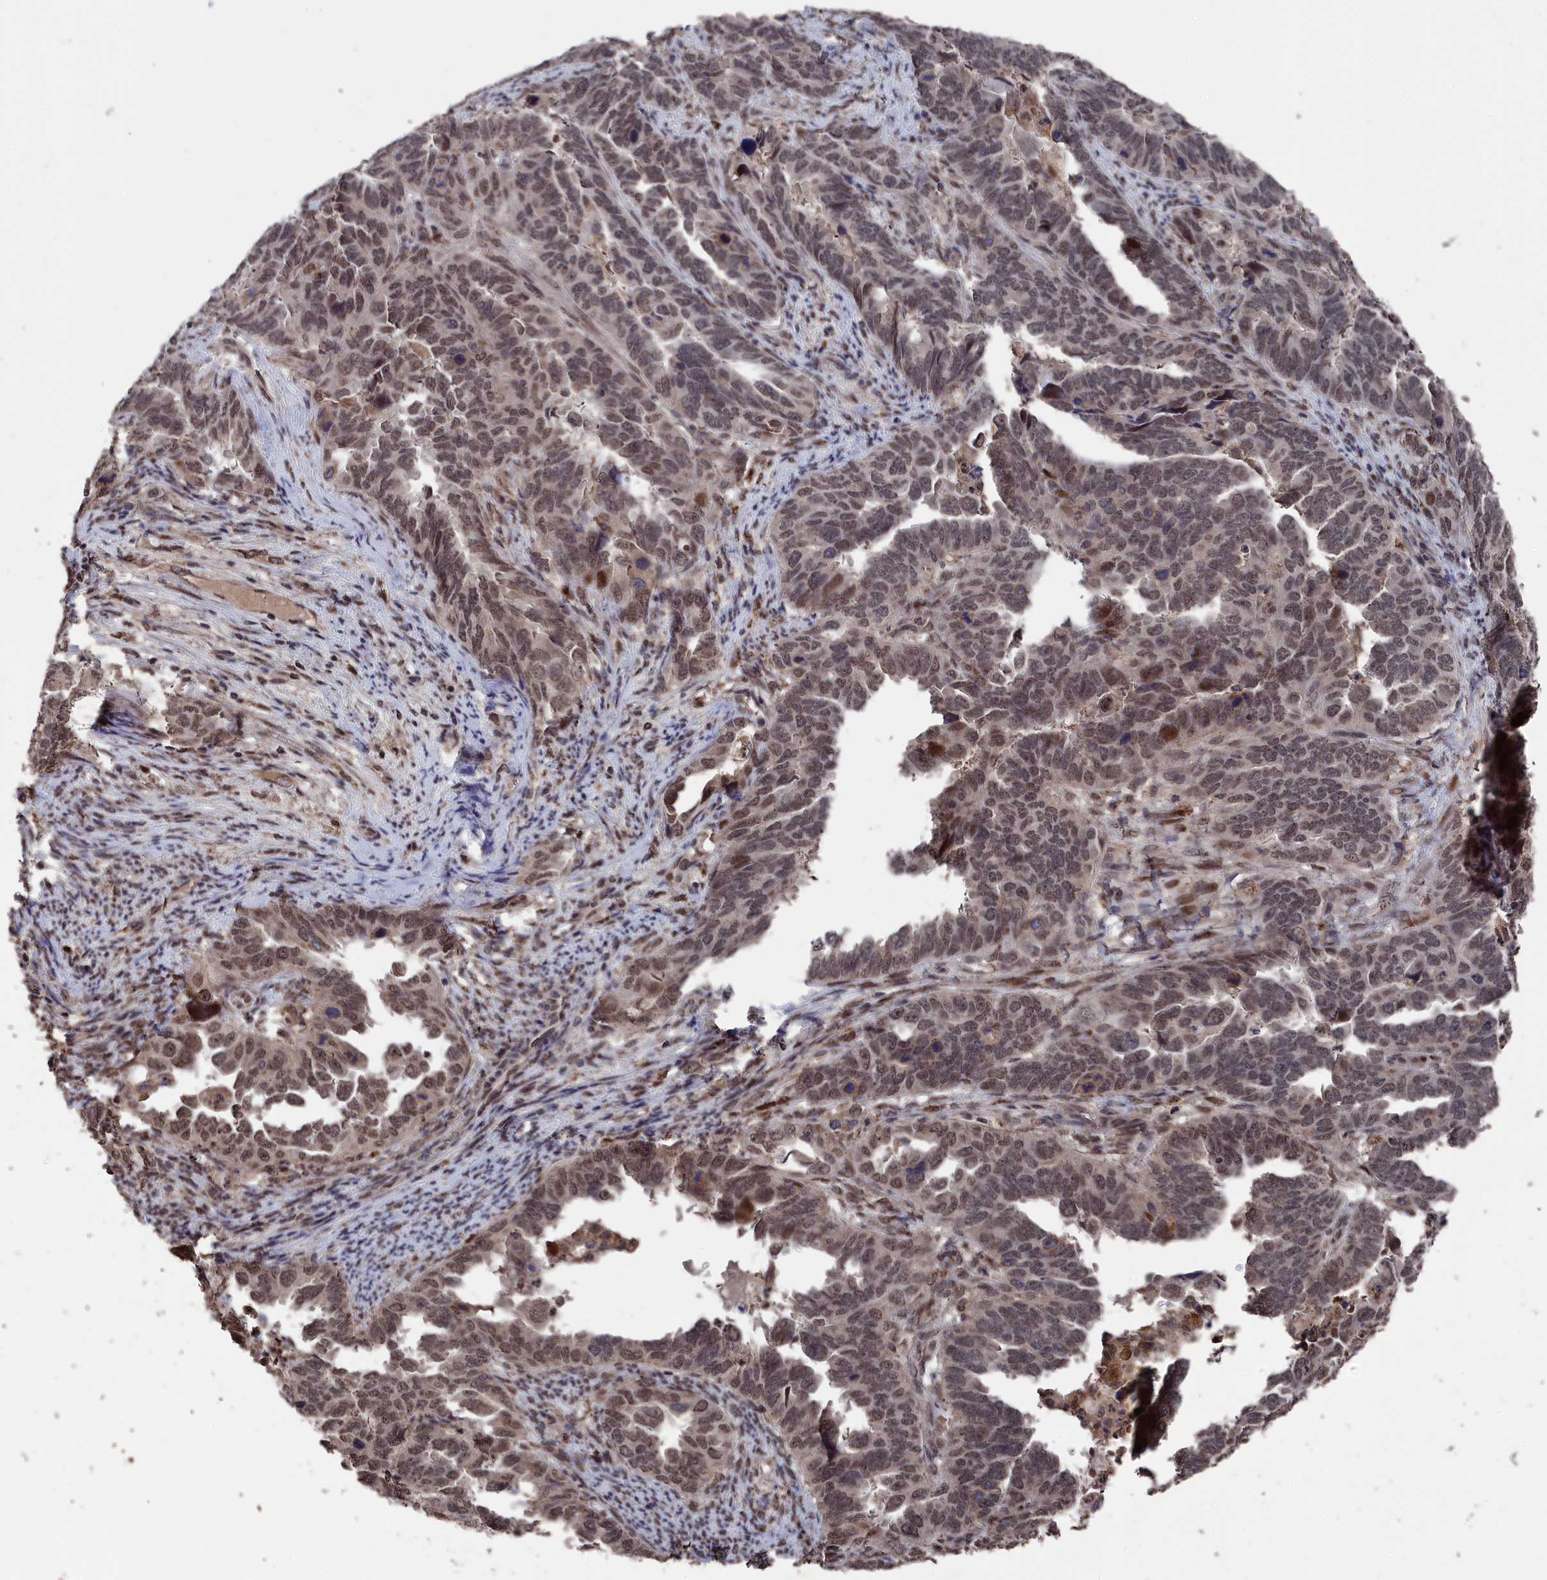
{"staining": {"intensity": "moderate", "quantity": "25%-75%", "location": "nuclear"}, "tissue": "endometrial cancer", "cell_type": "Tumor cells", "image_type": "cancer", "snomed": [{"axis": "morphology", "description": "Adenocarcinoma, NOS"}, {"axis": "topography", "description": "Endometrium"}], "caption": "A brown stain labels moderate nuclear positivity of a protein in human endometrial adenocarcinoma tumor cells.", "gene": "CEACAM21", "patient": {"sex": "female", "age": 65}}